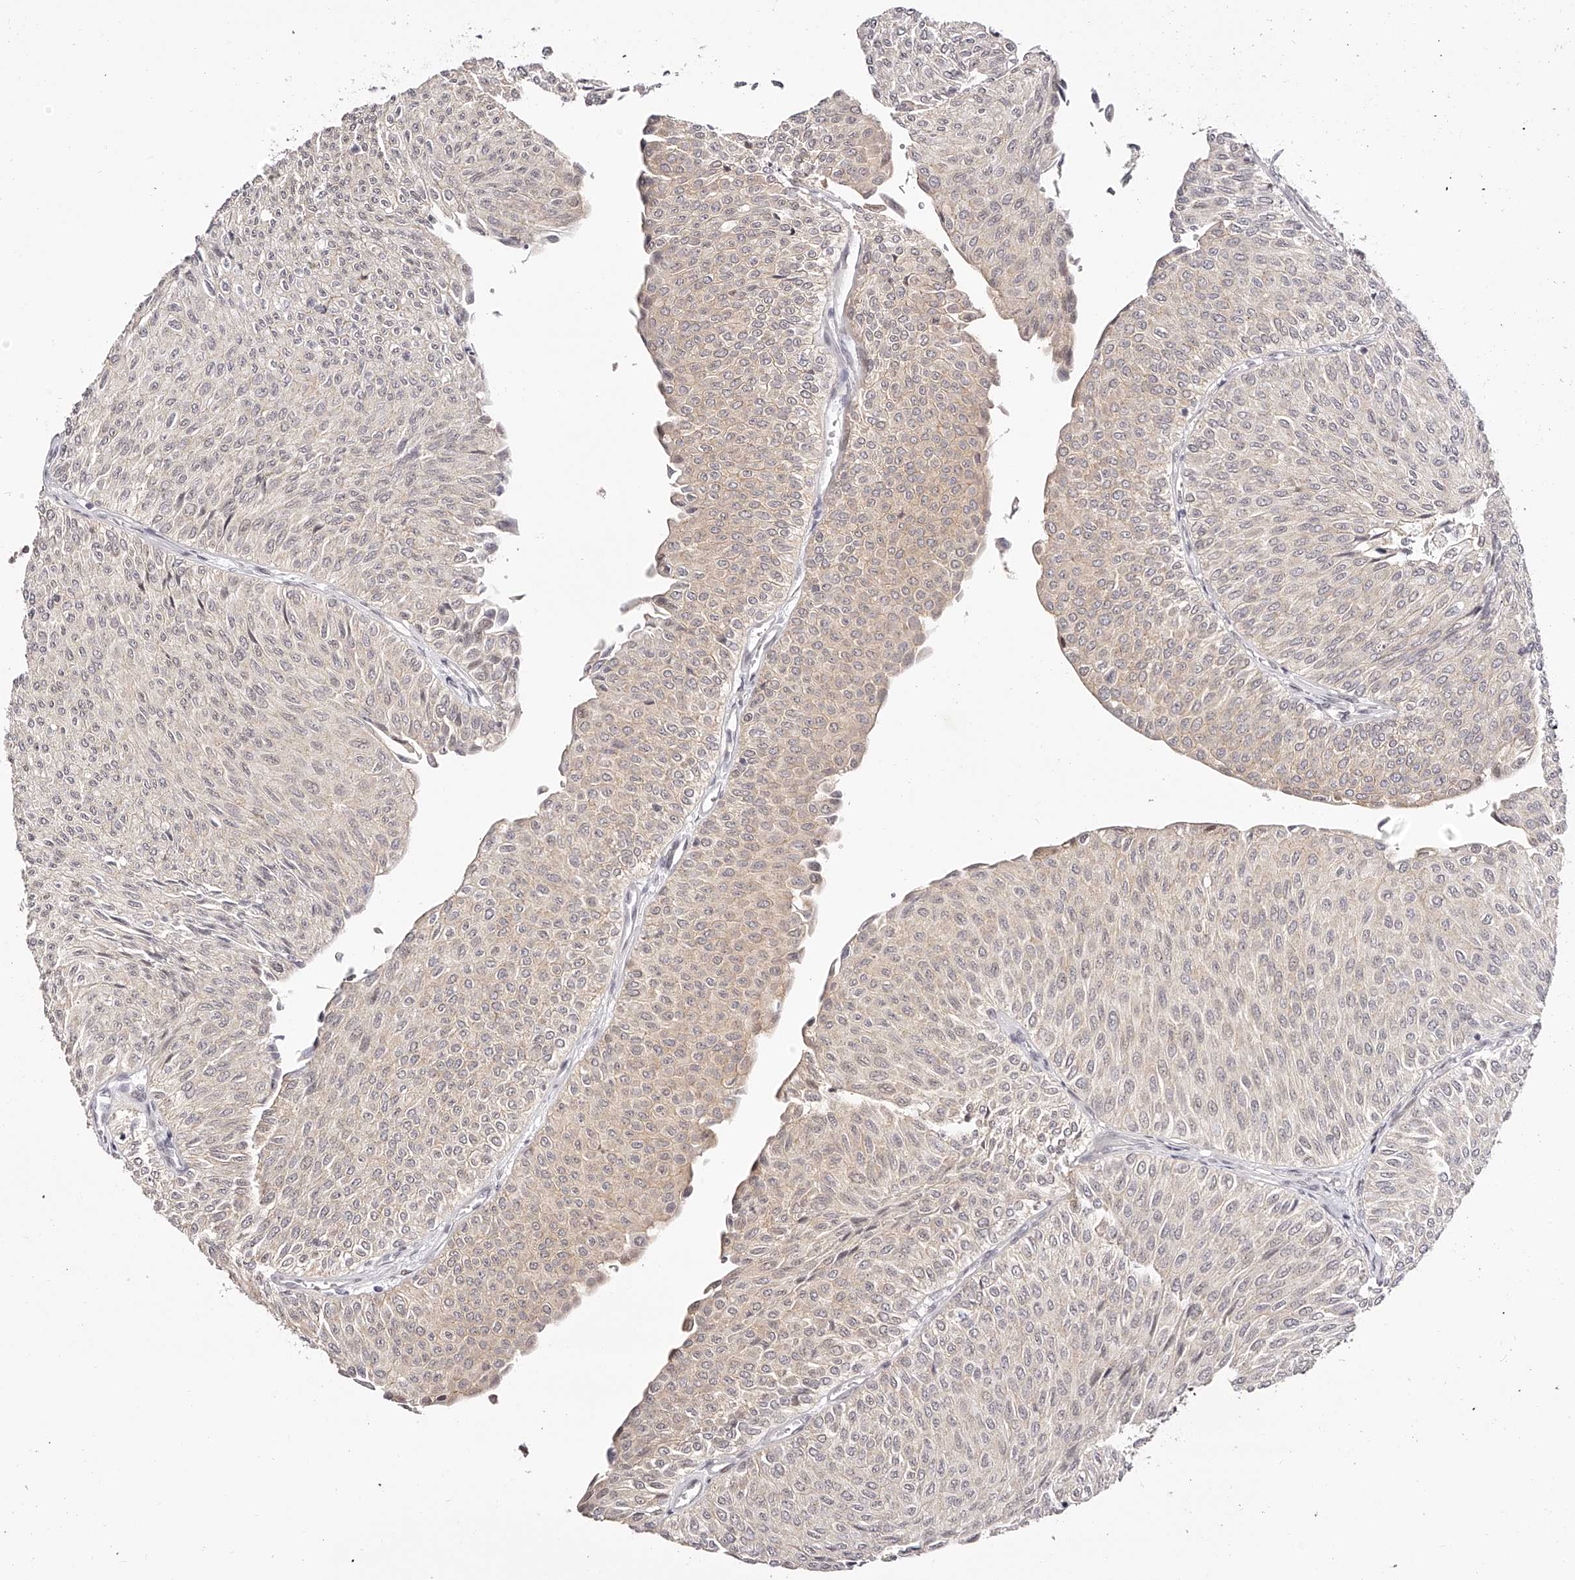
{"staining": {"intensity": "weak", "quantity": "<25%", "location": "cytoplasmic/membranous"}, "tissue": "urothelial cancer", "cell_type": "Tumor cells", "image_type": "cancer", "snomed": [{"axis": "morphology", "description": "Urothelial carcinoma, Low grade"}, {"axis": "topography", "description": "Urinary bladder"}], "caption": "The micrograph exhibits no staining of tumor cells in urothelial cancer.", "gene": "USF3", "patient": {"sex": "male", "age": 78}}